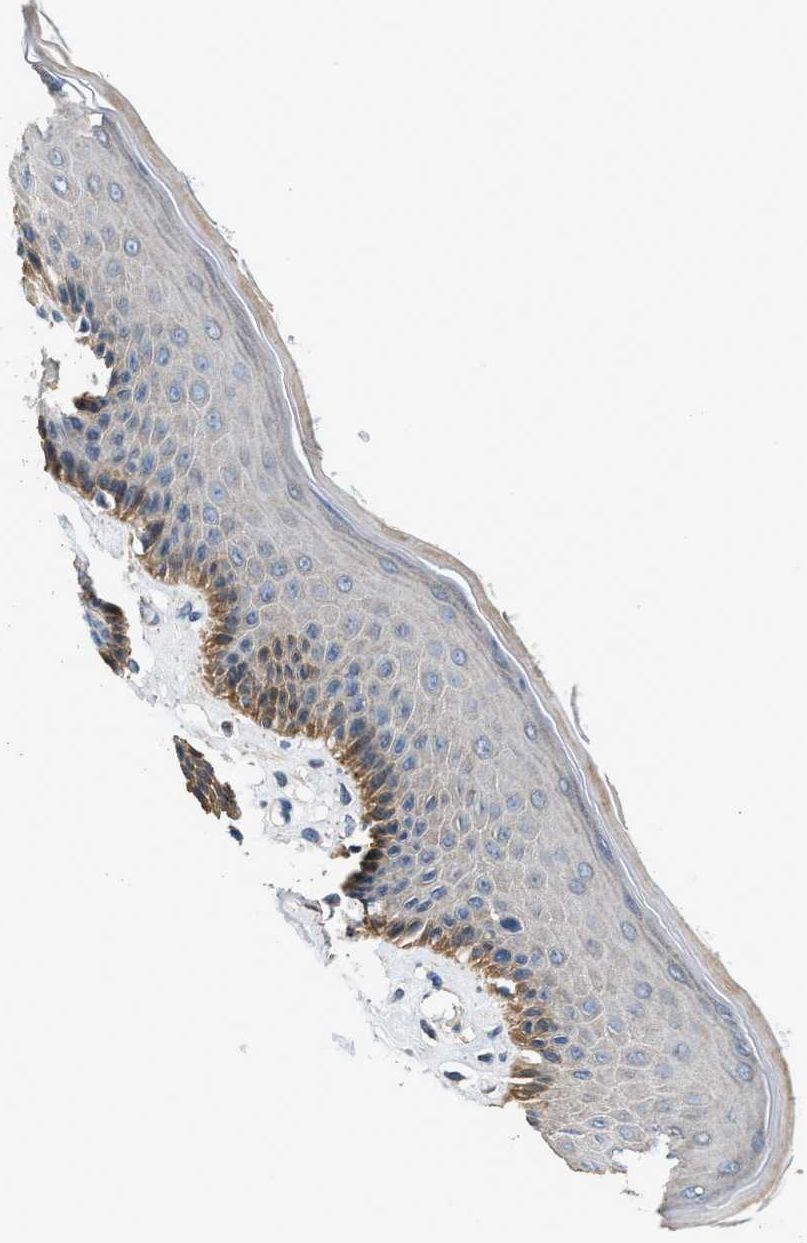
{"staining": {"intensity": "strong", "quantity": "<25%", "location": "cytoplasmic/membranous"}, "tissue": "skin", "cell_type": "Epidermal cells", "image_type": "normal", "snomed": [{"axis": "morphology", "description": "Normal tissue, NOS"}, {"axis": "topography", "description": "Vulva"}], "caption": "Skin stained with DAB (3,3'-diaminobenzidine) immunohistochemistry (IHC) exhibits medium levels of strong cytoplasmic/membranous positivity in about <25% of epidermal cells.", "gene": "SSH2", "patient": {"sex": "female", "age": 73}}